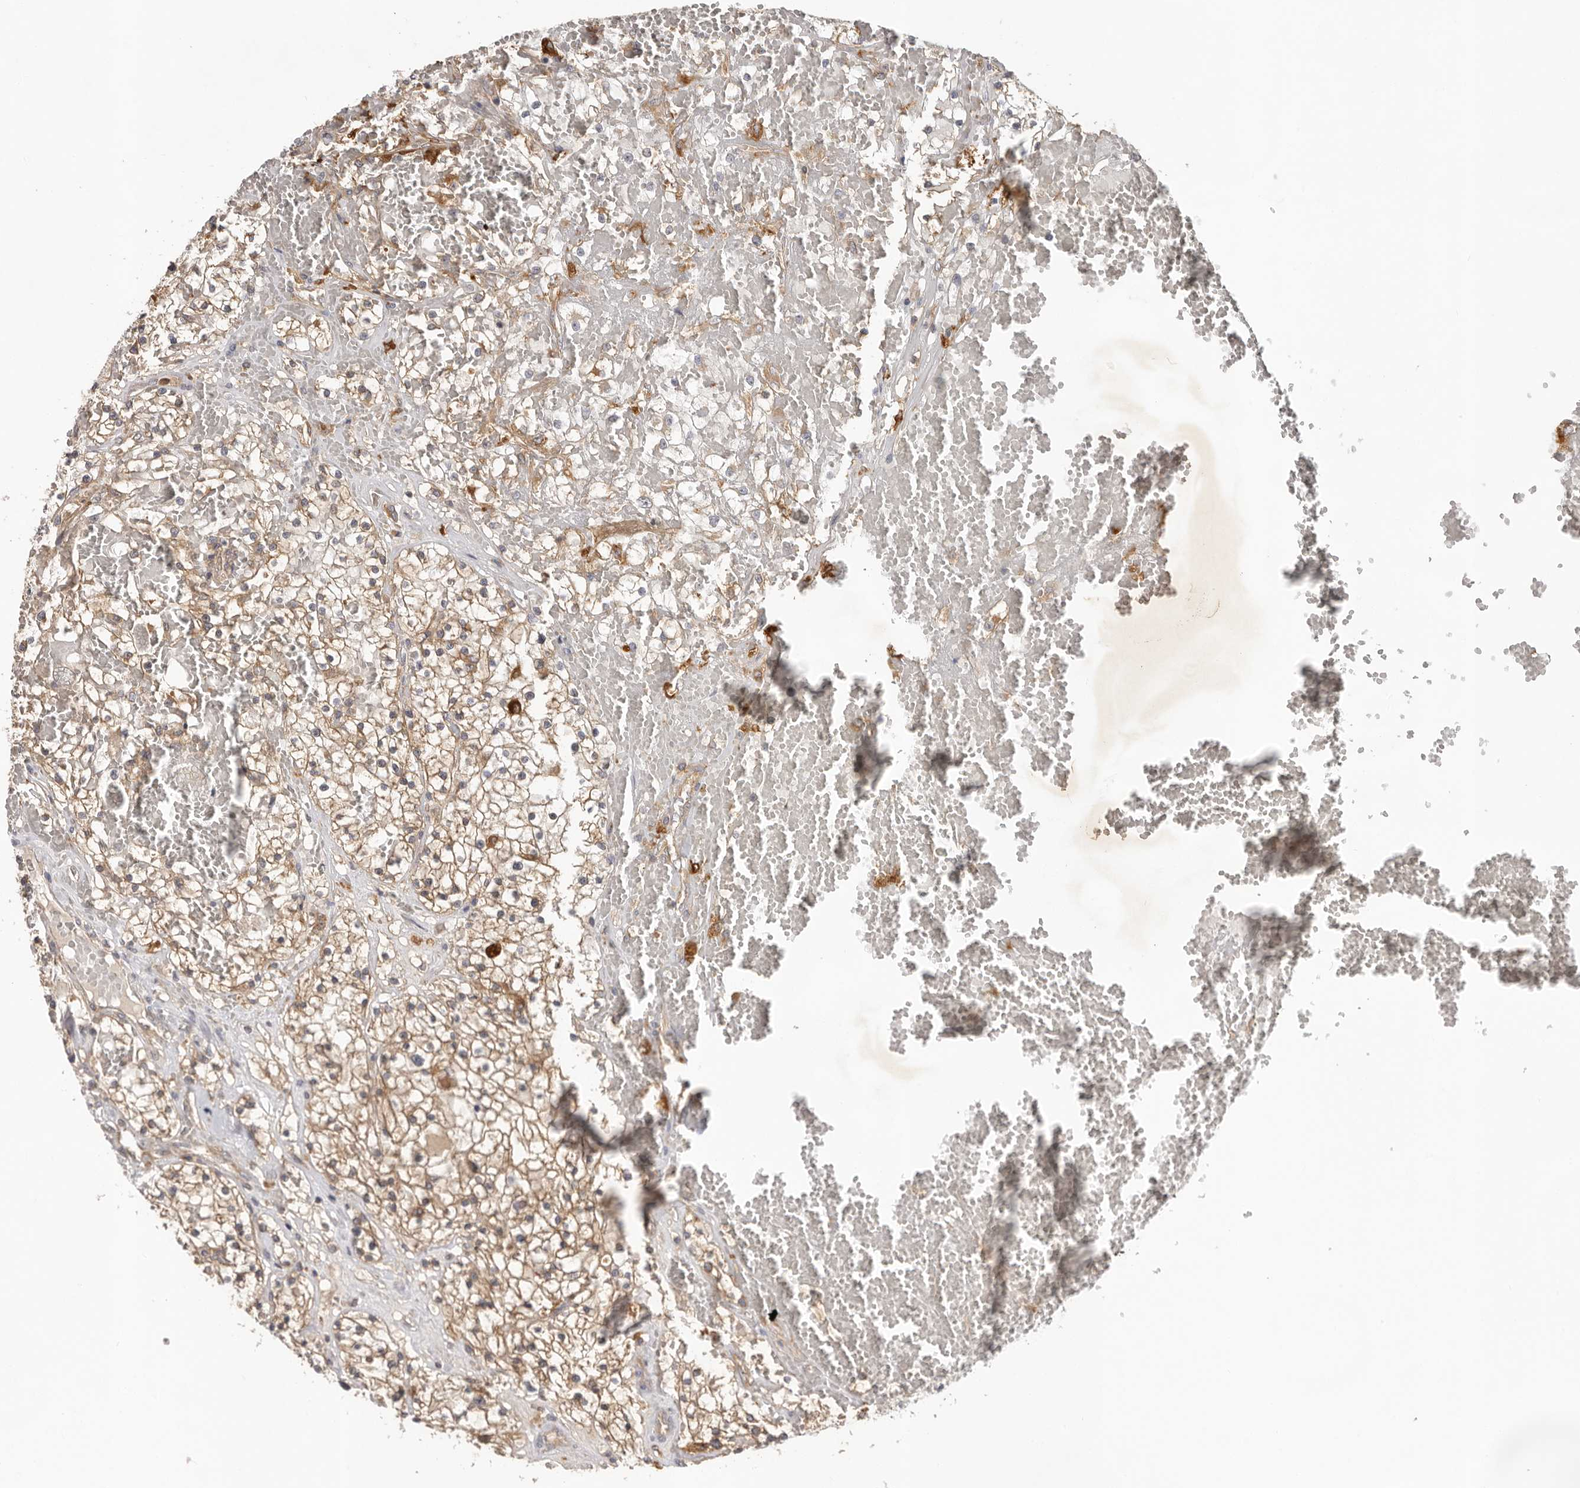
{"staining": {"intensity": "moderate", "quantity": ">75%", "location": "cytoplasmic/membranous"}, "tissue": "renal cancer", "cell_type": "Tumor cells", "image_type": "cancer", "snomed": [{"axis": "morphology", "description": "Normal tissue, NOS"}, {"axis": "morphology", "description": "Adenocarcinoma, NOS"}, {"axis": "topography", "description": "Kidney"}], "caption": "A brown stain shows moderate cytoplasmic/membranous staining of a protein in adenocarcinoma (renal) tumor cells.", "gene": "PPP1R42", "patient": {"sex": "male", "age": 68}}